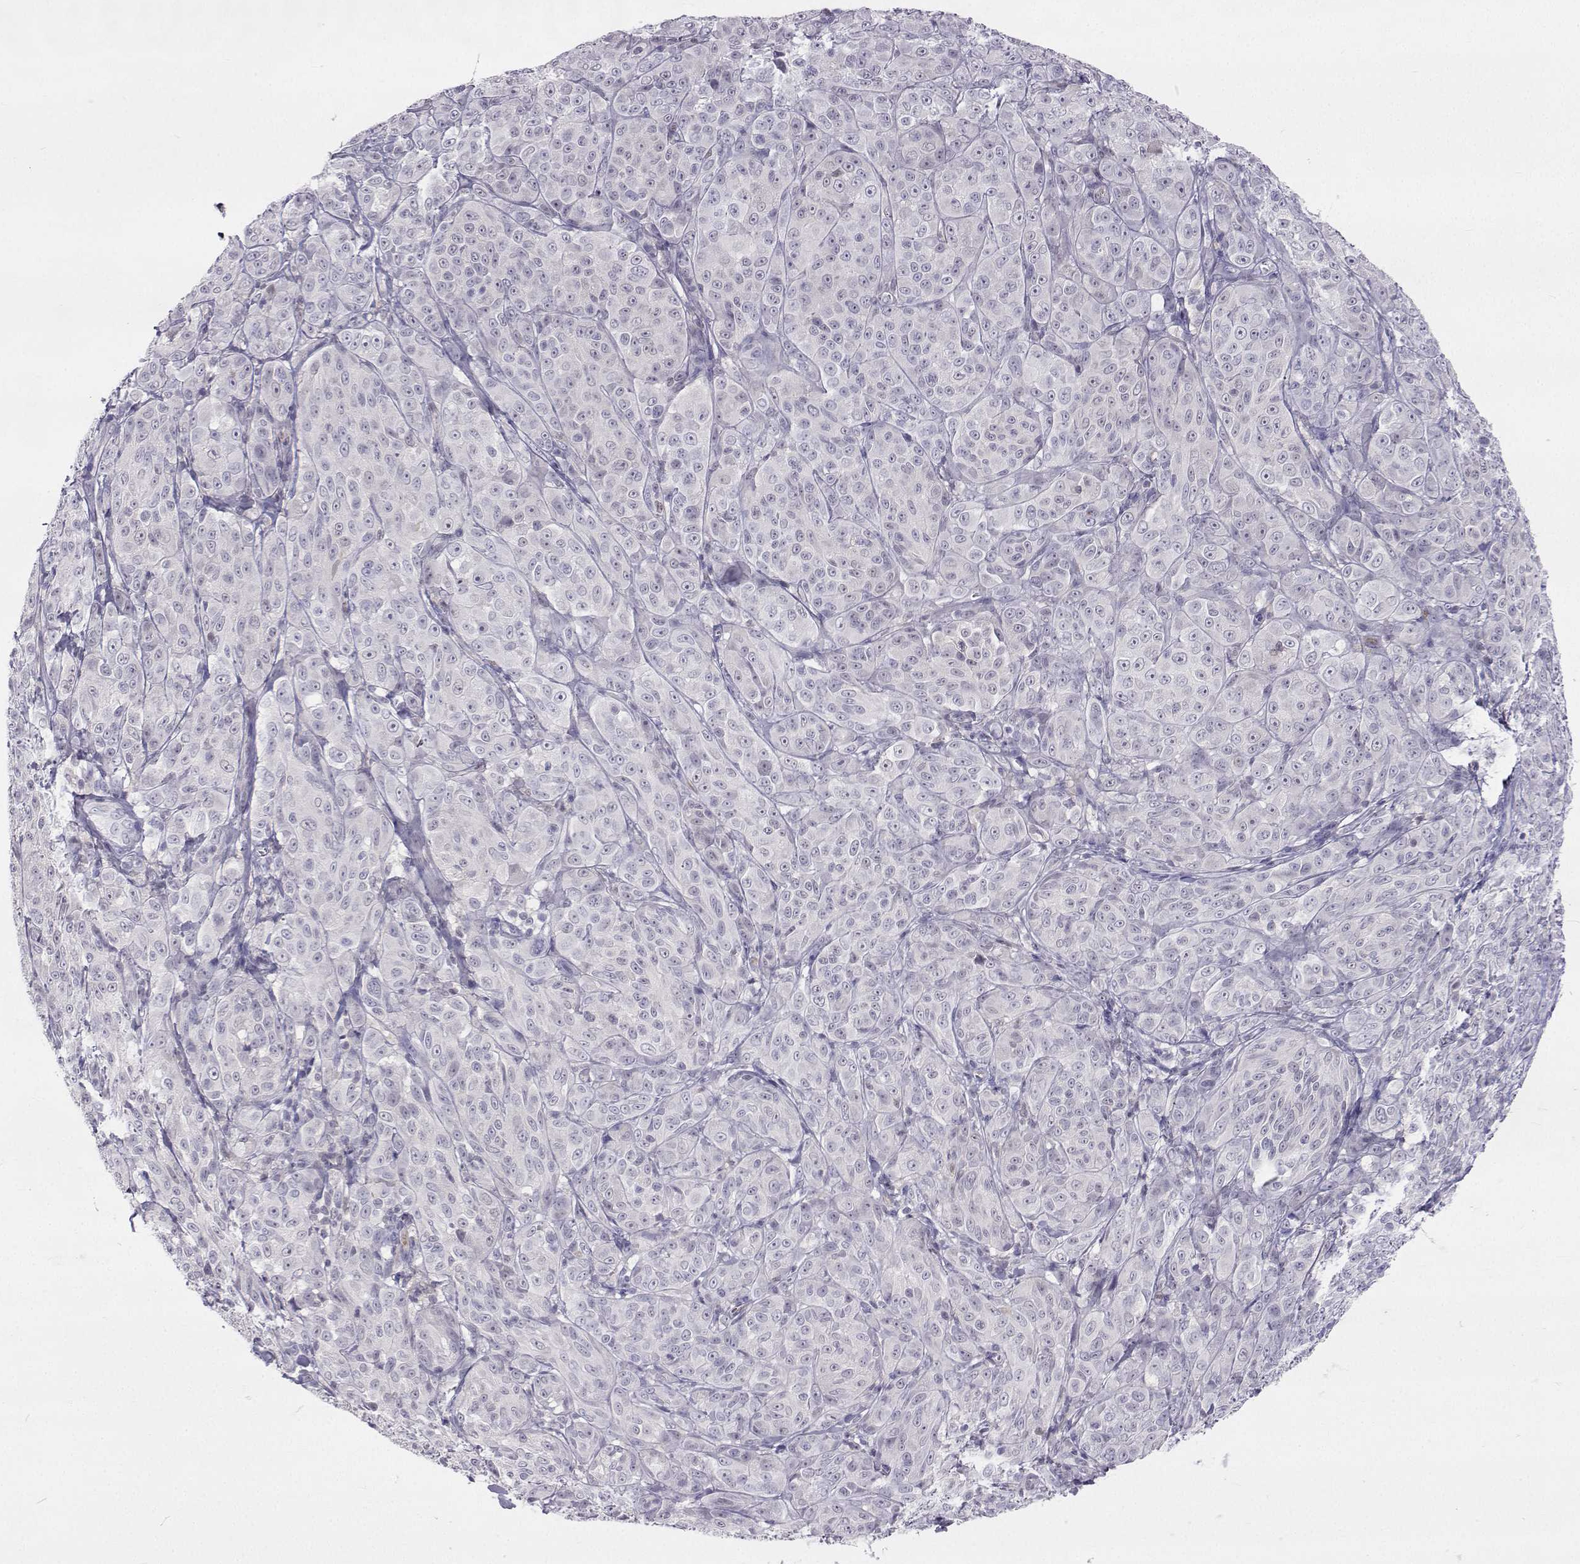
{"staining": {"intensity": "negative", "quantity": "none", "location": "none"}, "tissue": "melanoma", "cell_type": "Tumor cells", "image_type": "cancer", "snomed": [{"axis": "morphology", "description": "Malignant melanoma, NOS"}, {"axis": "topography", "description": "Skin"}], "caption": "Tumor cells show no significant protein positivity in melanoma. (DAB (3,3'-diaminobenzidine) IHC, high magnification).", "gene": "GALM", "patient": {"sex": "male", "age": 89}}